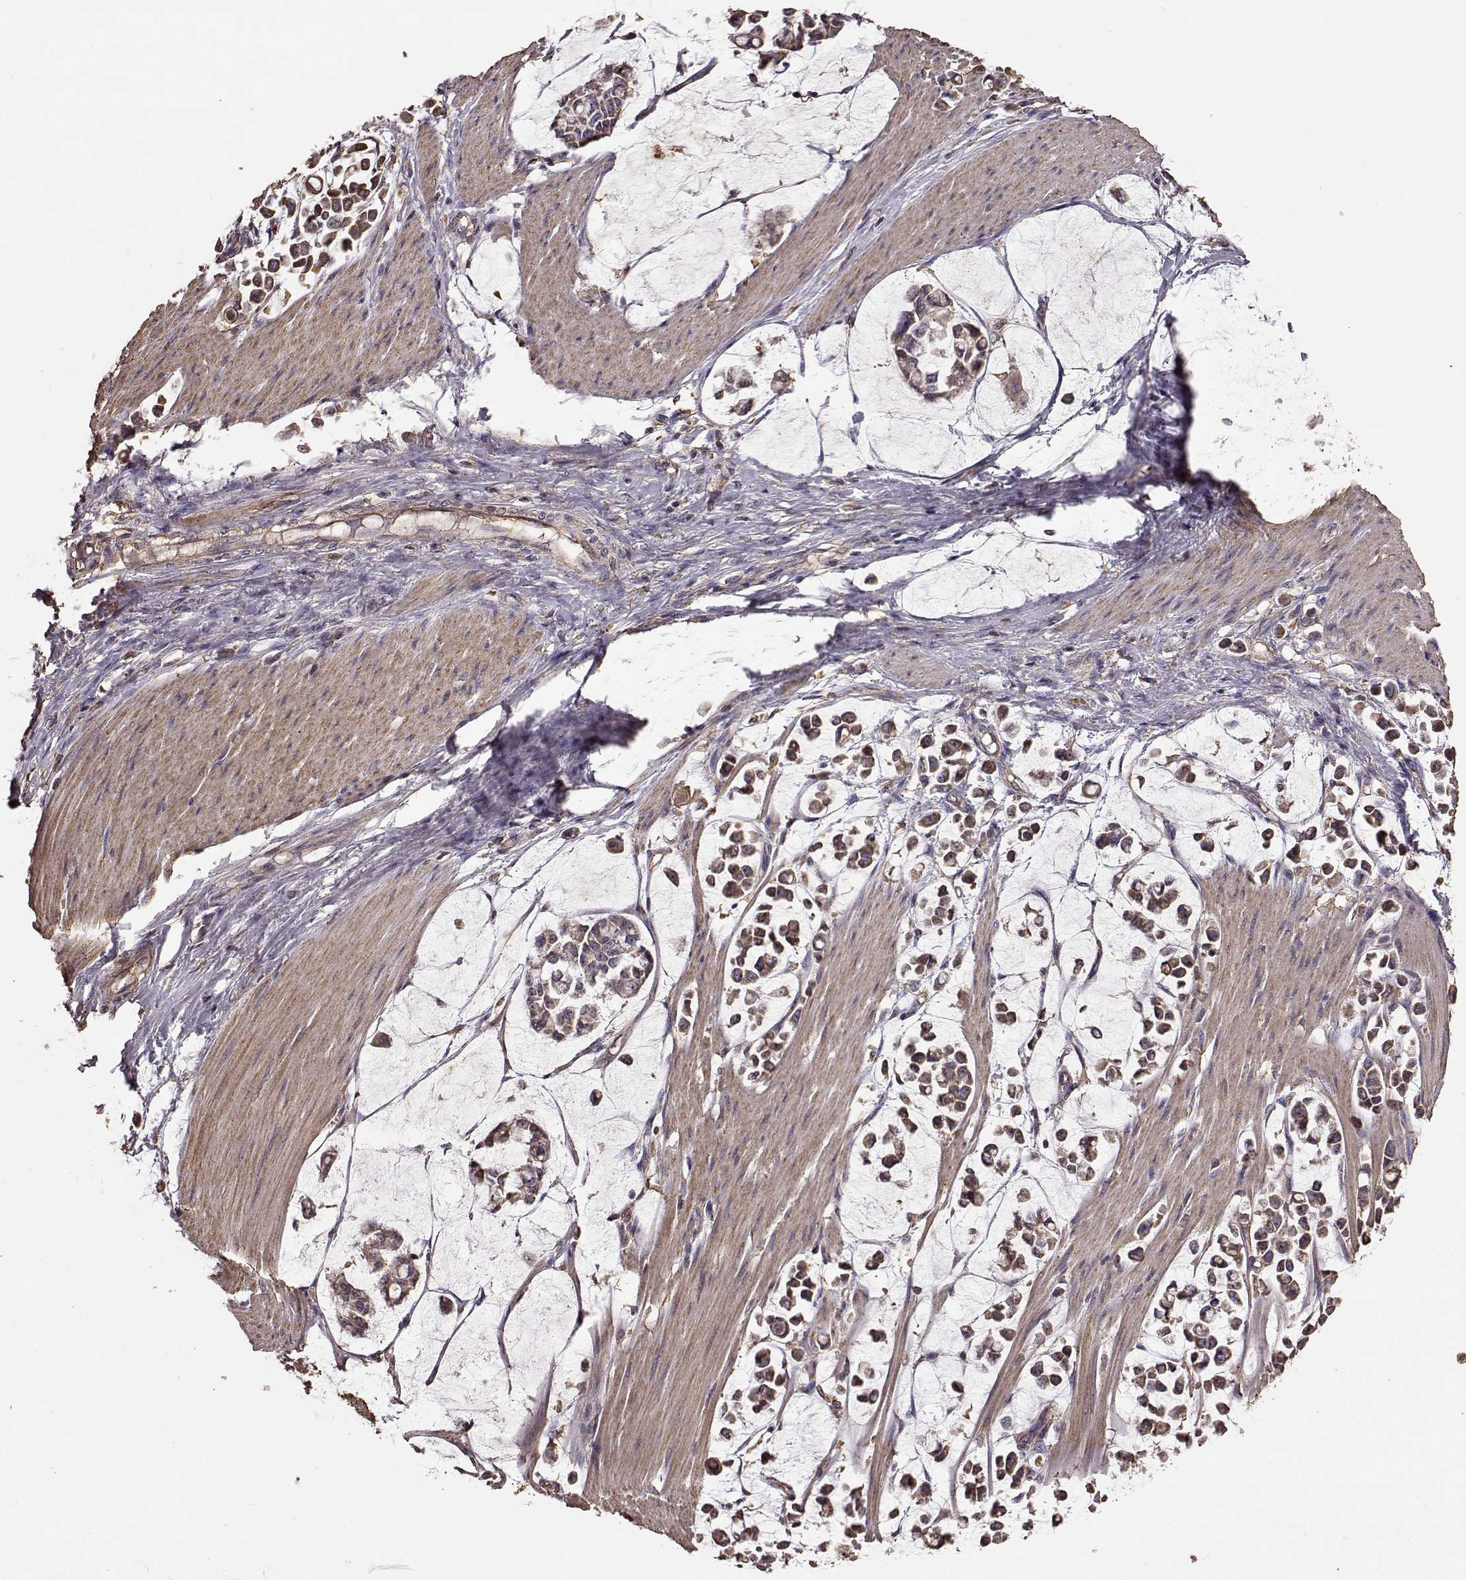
{"staining": {"intensity": "moderate", "quantity": ">75%", "location": "cytoplasmic/membranous"}, "tissue": "stomach cancer", "cell_type": "Tumor cells", "image_type": "cancer", "snomed": [{"axis": "morphology", "description": "Adenocarcinoma, NOS"}, {"axis": "topography", "description": "Stomach"}], "caption": "Human stomach adenocarcinoma stained with a protein marker displays moderate staining in tumor cells.", "gene": "PTGES2", "patient": {"sex": "male", "age": 82}}